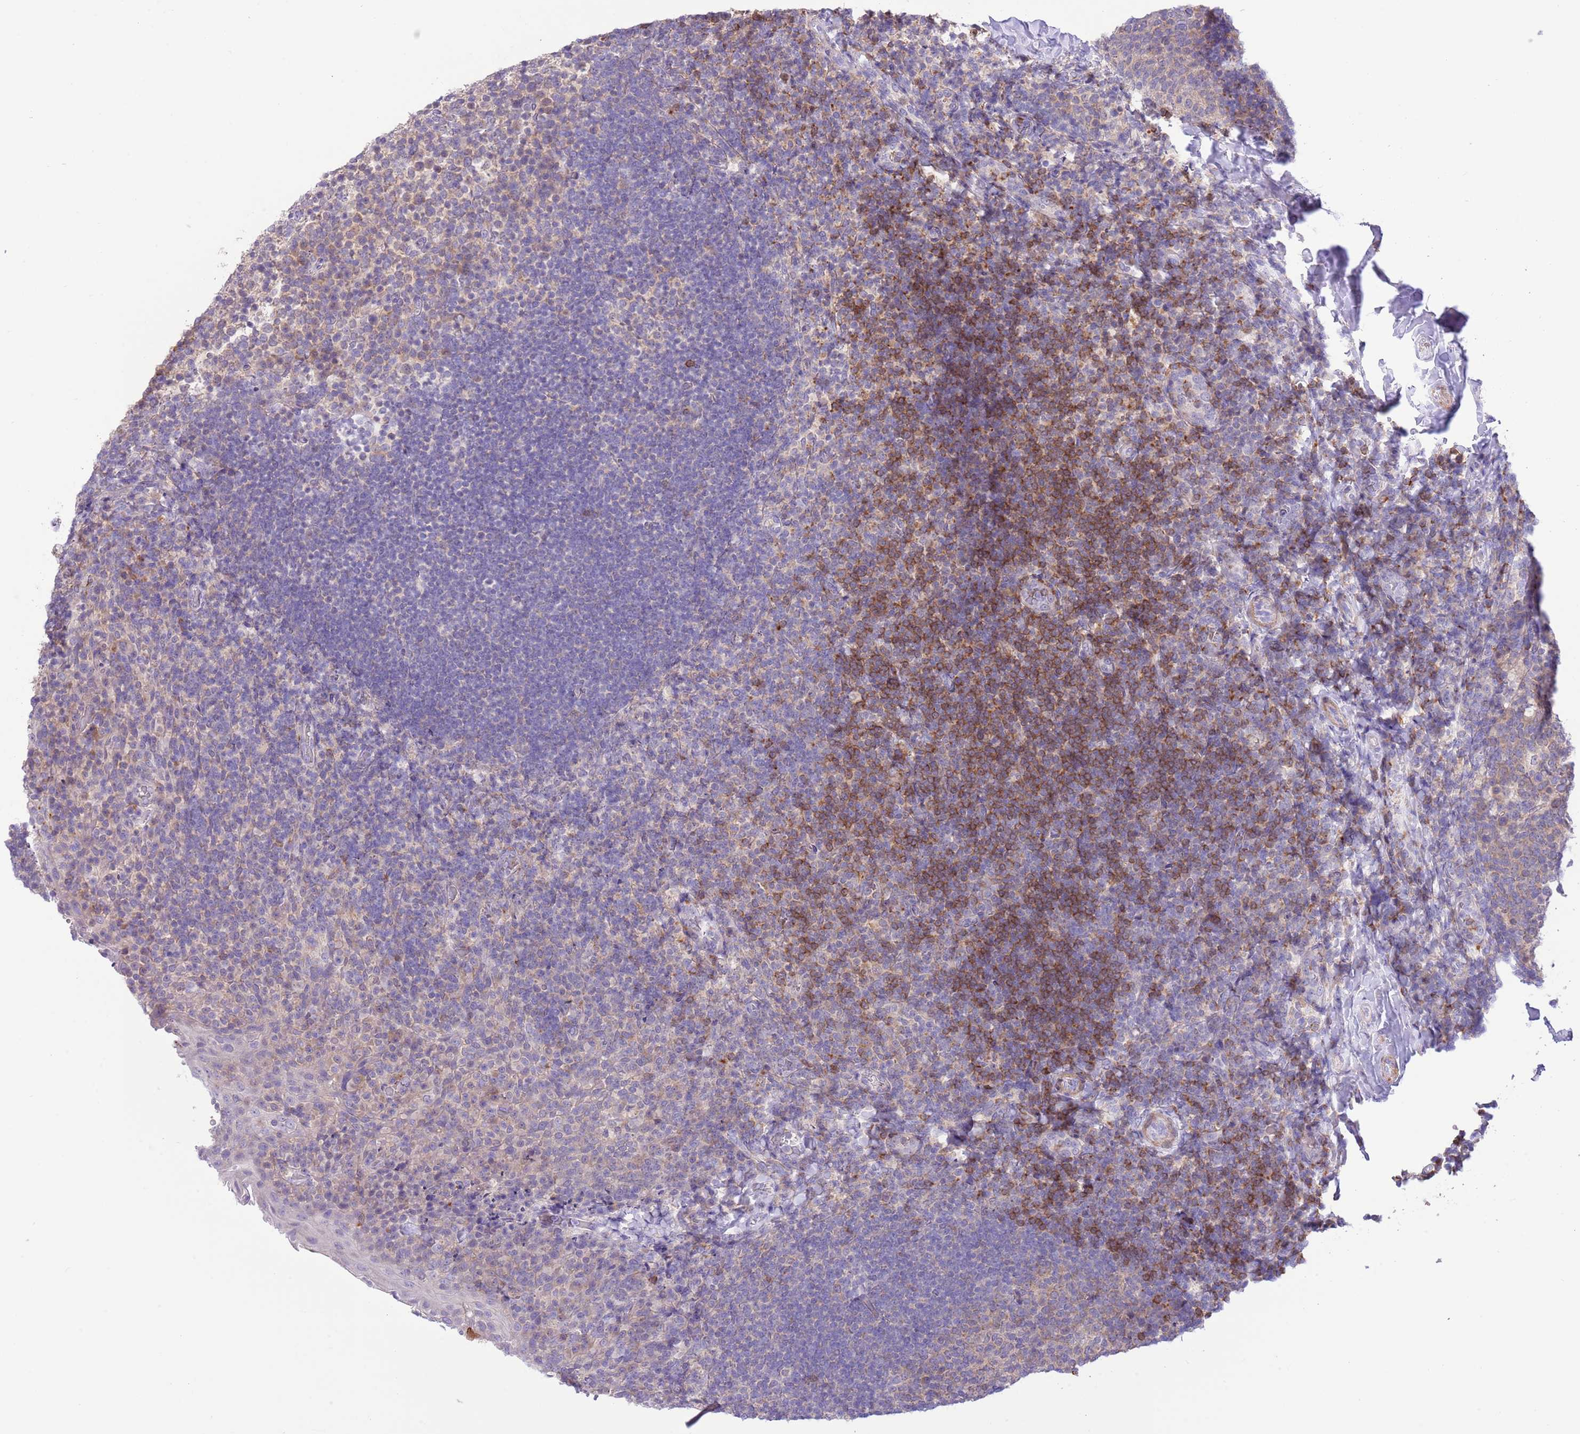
{"staining": {"intensity": "weak", "quantity": "25%-75%", "location": "cytoplasmic/membranous"}, "tissue": "tonsil", "cell_type": "Germinal center cells", "image_type": "normal", "snomed": [{"axis": "morphology", "description": "Normal tissue, NOS"}, {"axis": "topography", "description": "Tonsil"}], "caption": "Brown immunohistochemical staining in normal human tonsil shows weak cytoplasmic/membranous staining in approximately 25%-75% of germinal center cells. (DAB = brown stain, brightfield microscopy at high magnification).", "gene": "PRR32", "patient": {"sex": "female", "age": 10}}